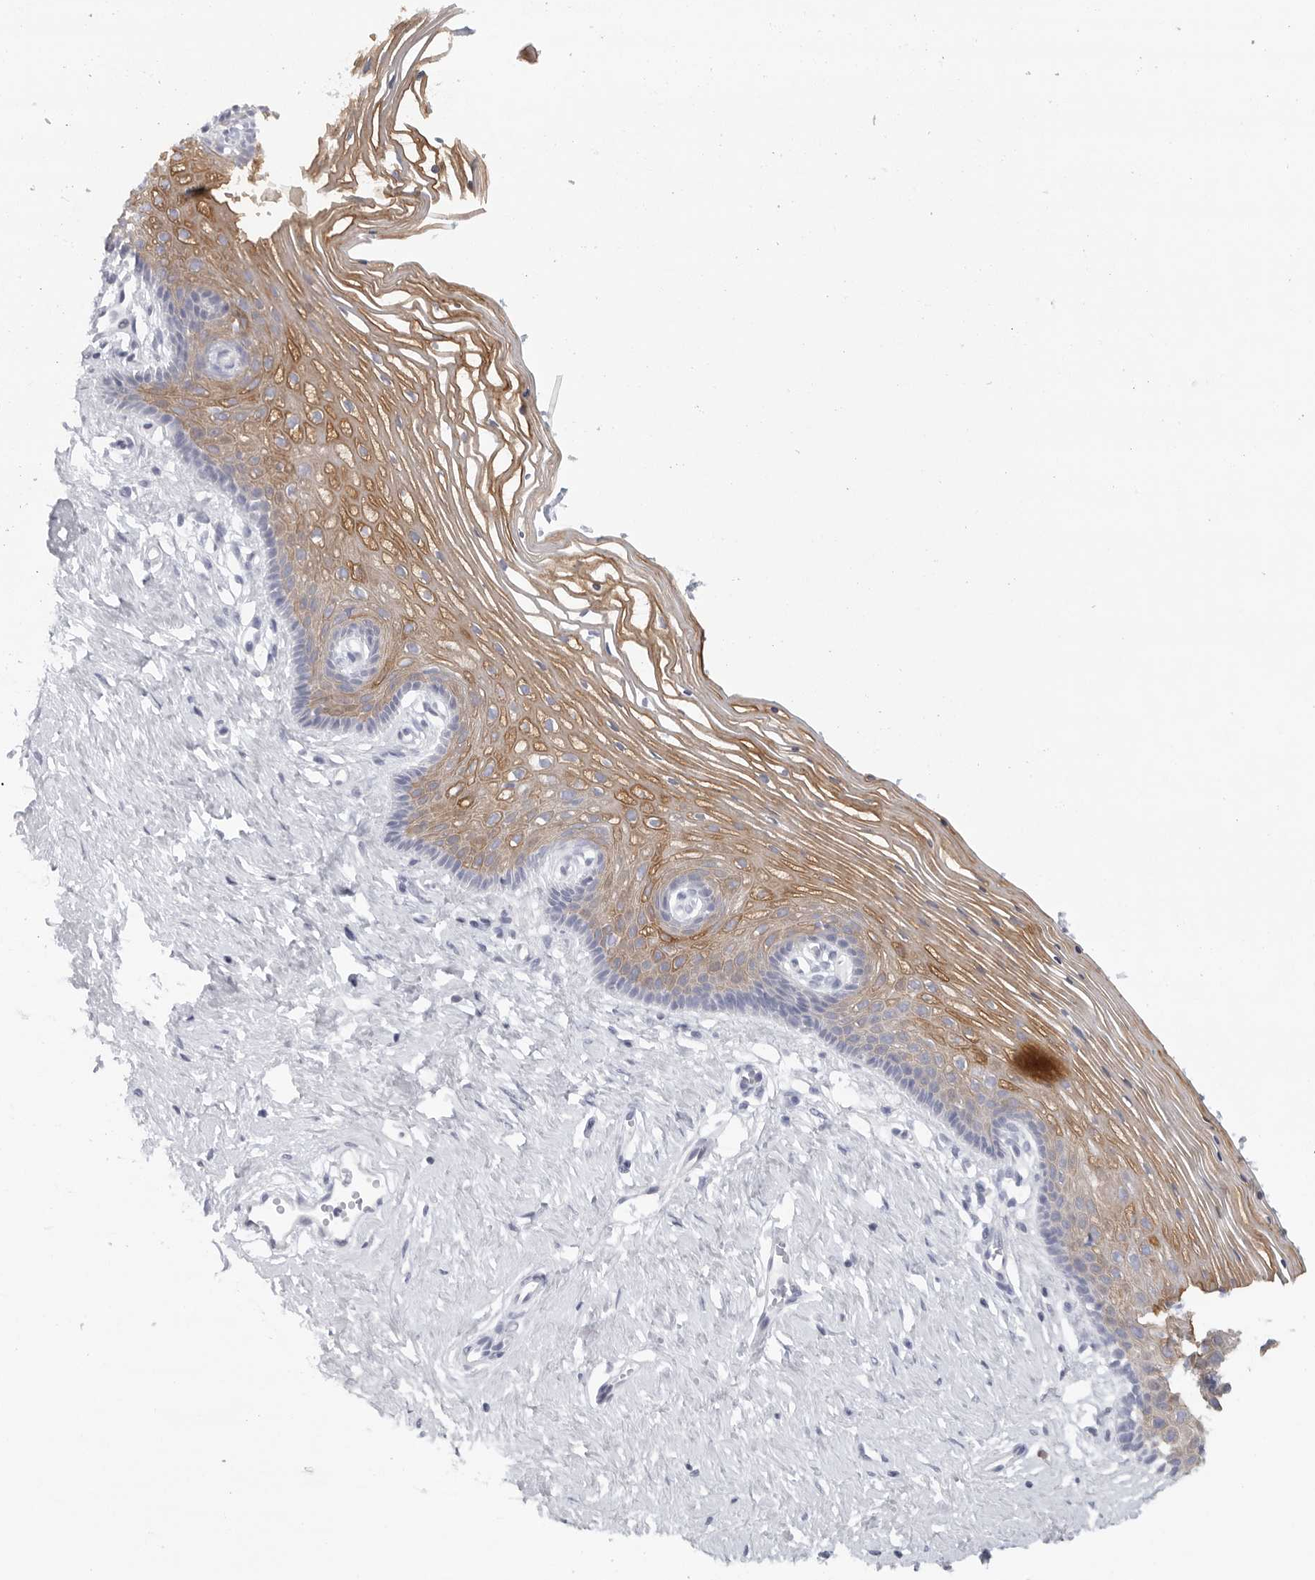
{"staining": {"intensity": "moderate", "quantity": "25%-75%", "location": "cytoplasmic/membranous"}, "tissue": "vagina", "cell_type": "Squamous epithelial cells", "image_type": "normal", "snomed": [{"axis": "morphology", "description": "Normal tissue, NOS"}, {"axis": "topography", "description": "Vagina"}], "caption": "Immunohistochemical staining of benign human vagina exhibits 25%-75% levels of moderate cytoplasmic/membranous protein positivity in about 25%-75% of squamous epithelial cells.", "gene": "TMEM69", "patient": {"sex": "female", "age": 32}}